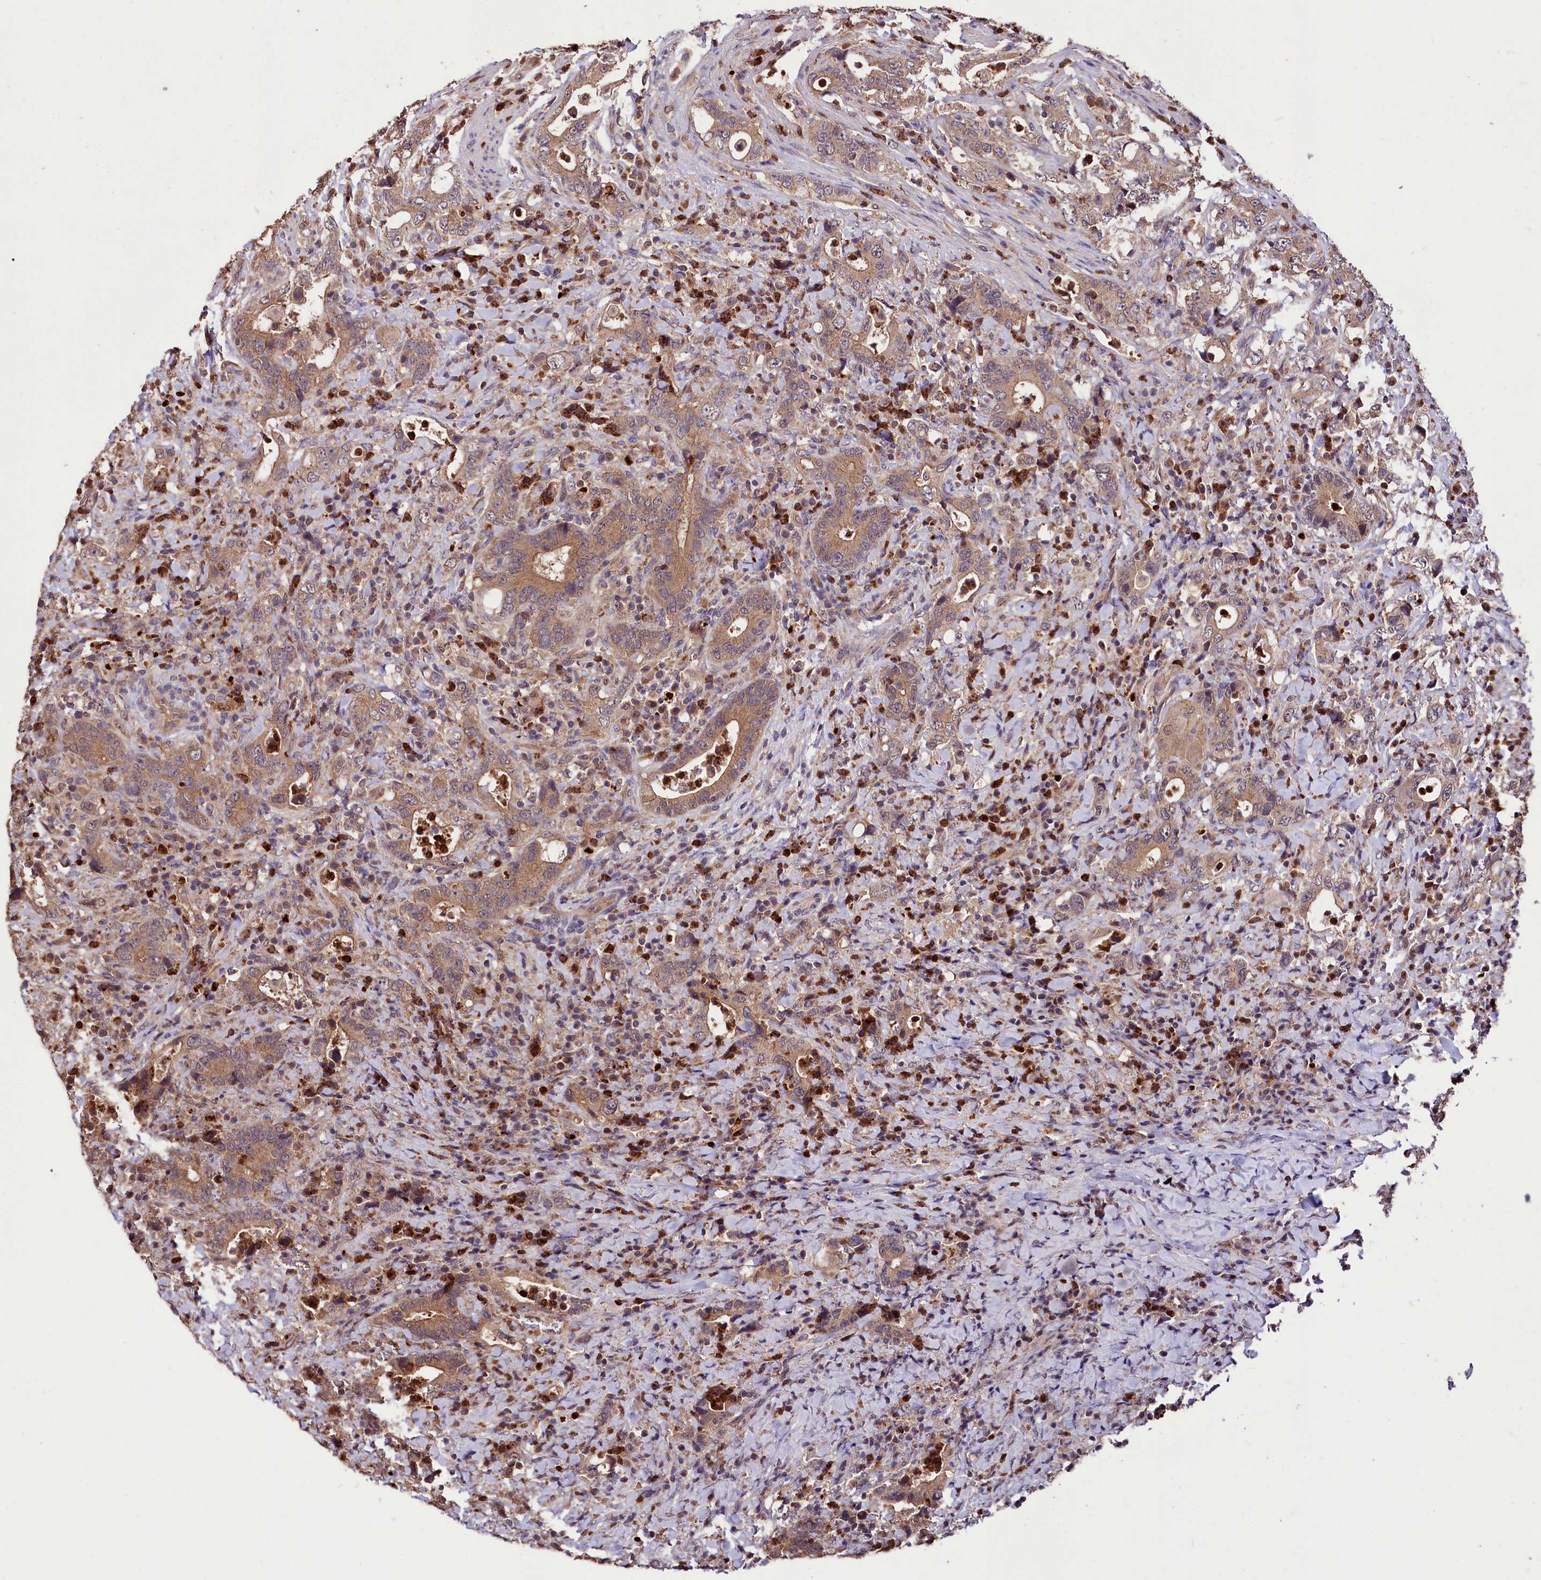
{"staining": {"intensity": "moderate", "quantity": ">75%", "location": "cytoplasmic/membranous"}, "tissue": "colorectal cancer", "cell_type": "Tumor cells", "image_type": "cancer", "snomed": [{"axis": "morphology", "description": "Adenocarcinoma, NOS"}, {"axis": "topography", "description": "Colon"}], "caption": "The immunohistochemical stain shows moderate cytoplasmic/membranous staining in tumor cells of adenocarcinoma (colorectal) tissue.", "gene": "KLRB1", "patient": {"sex": "female", "age": 75}}